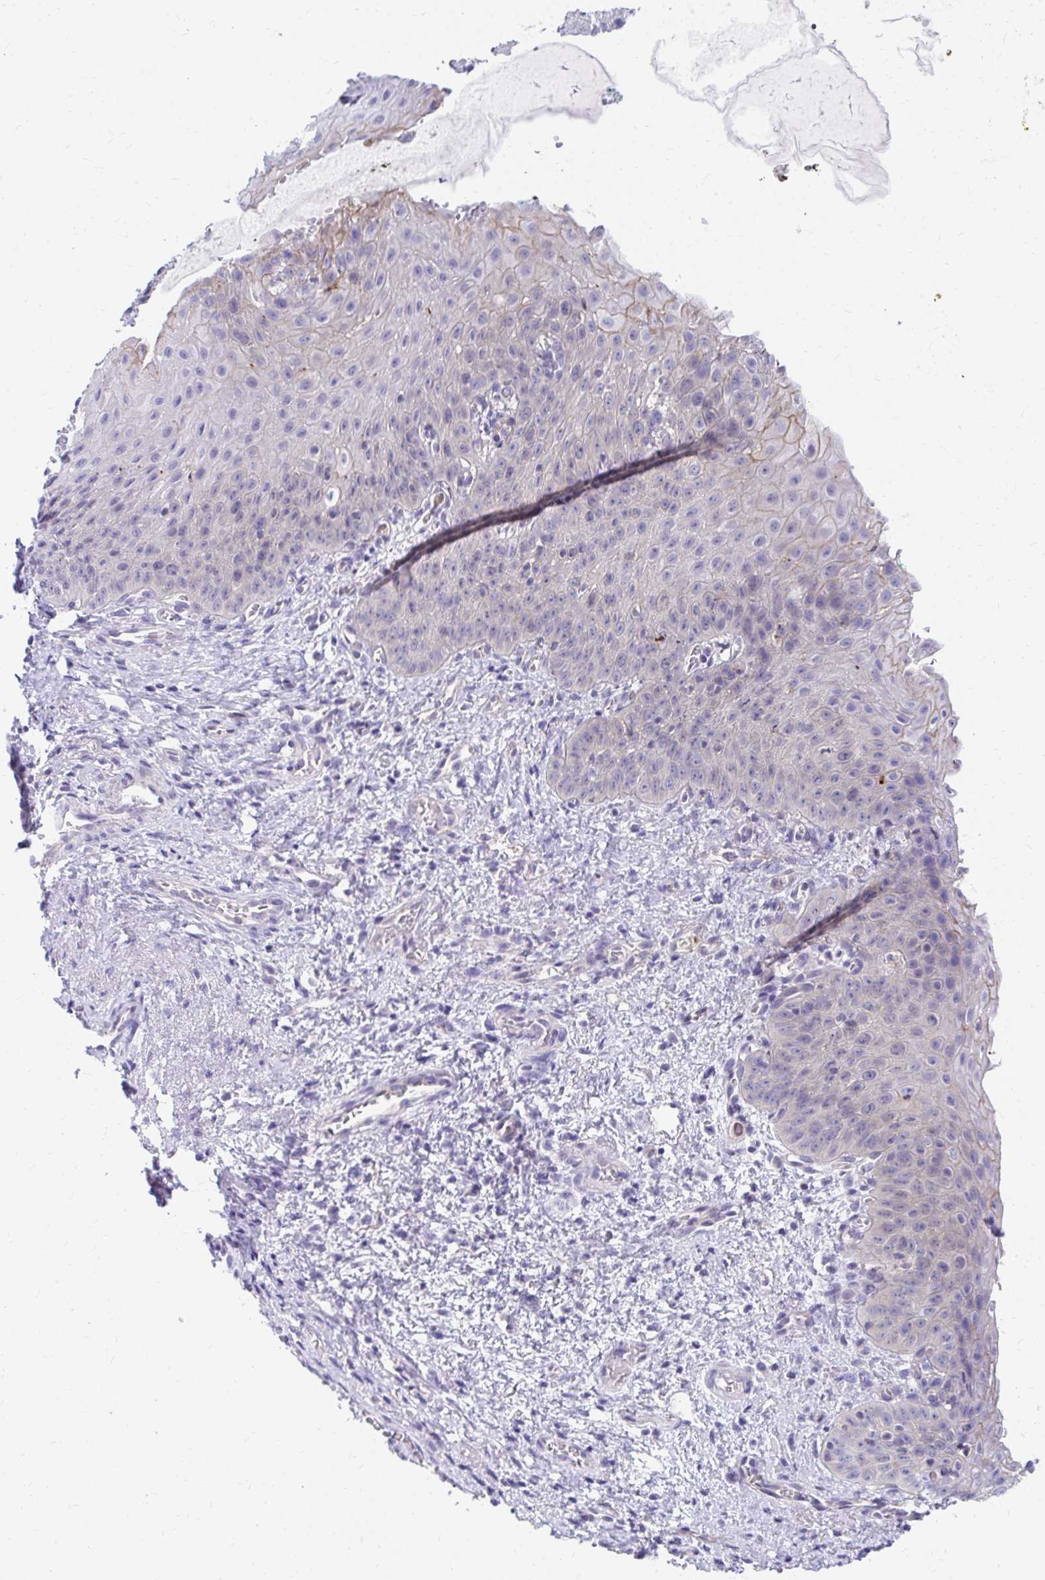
{"staining": {"intensity": "negative", "quantity": "none", "location": "none"}, "tissue": "esophagus", "cell_type": "Squamous epithelial cells", "image_type": "normal", "snomed": [{"axis": "morphology", "description": "Normal tissue, NOS"}, {"axis": "topography", "description": "Esophagus"}], "caption": "Human esophagus stained for a protein using immunohistochemistry (IHC) reveals no positivity in squamous epithelial cells.", "gene": "C19orf81", "patient": {"sex": "male", "age": 71}}